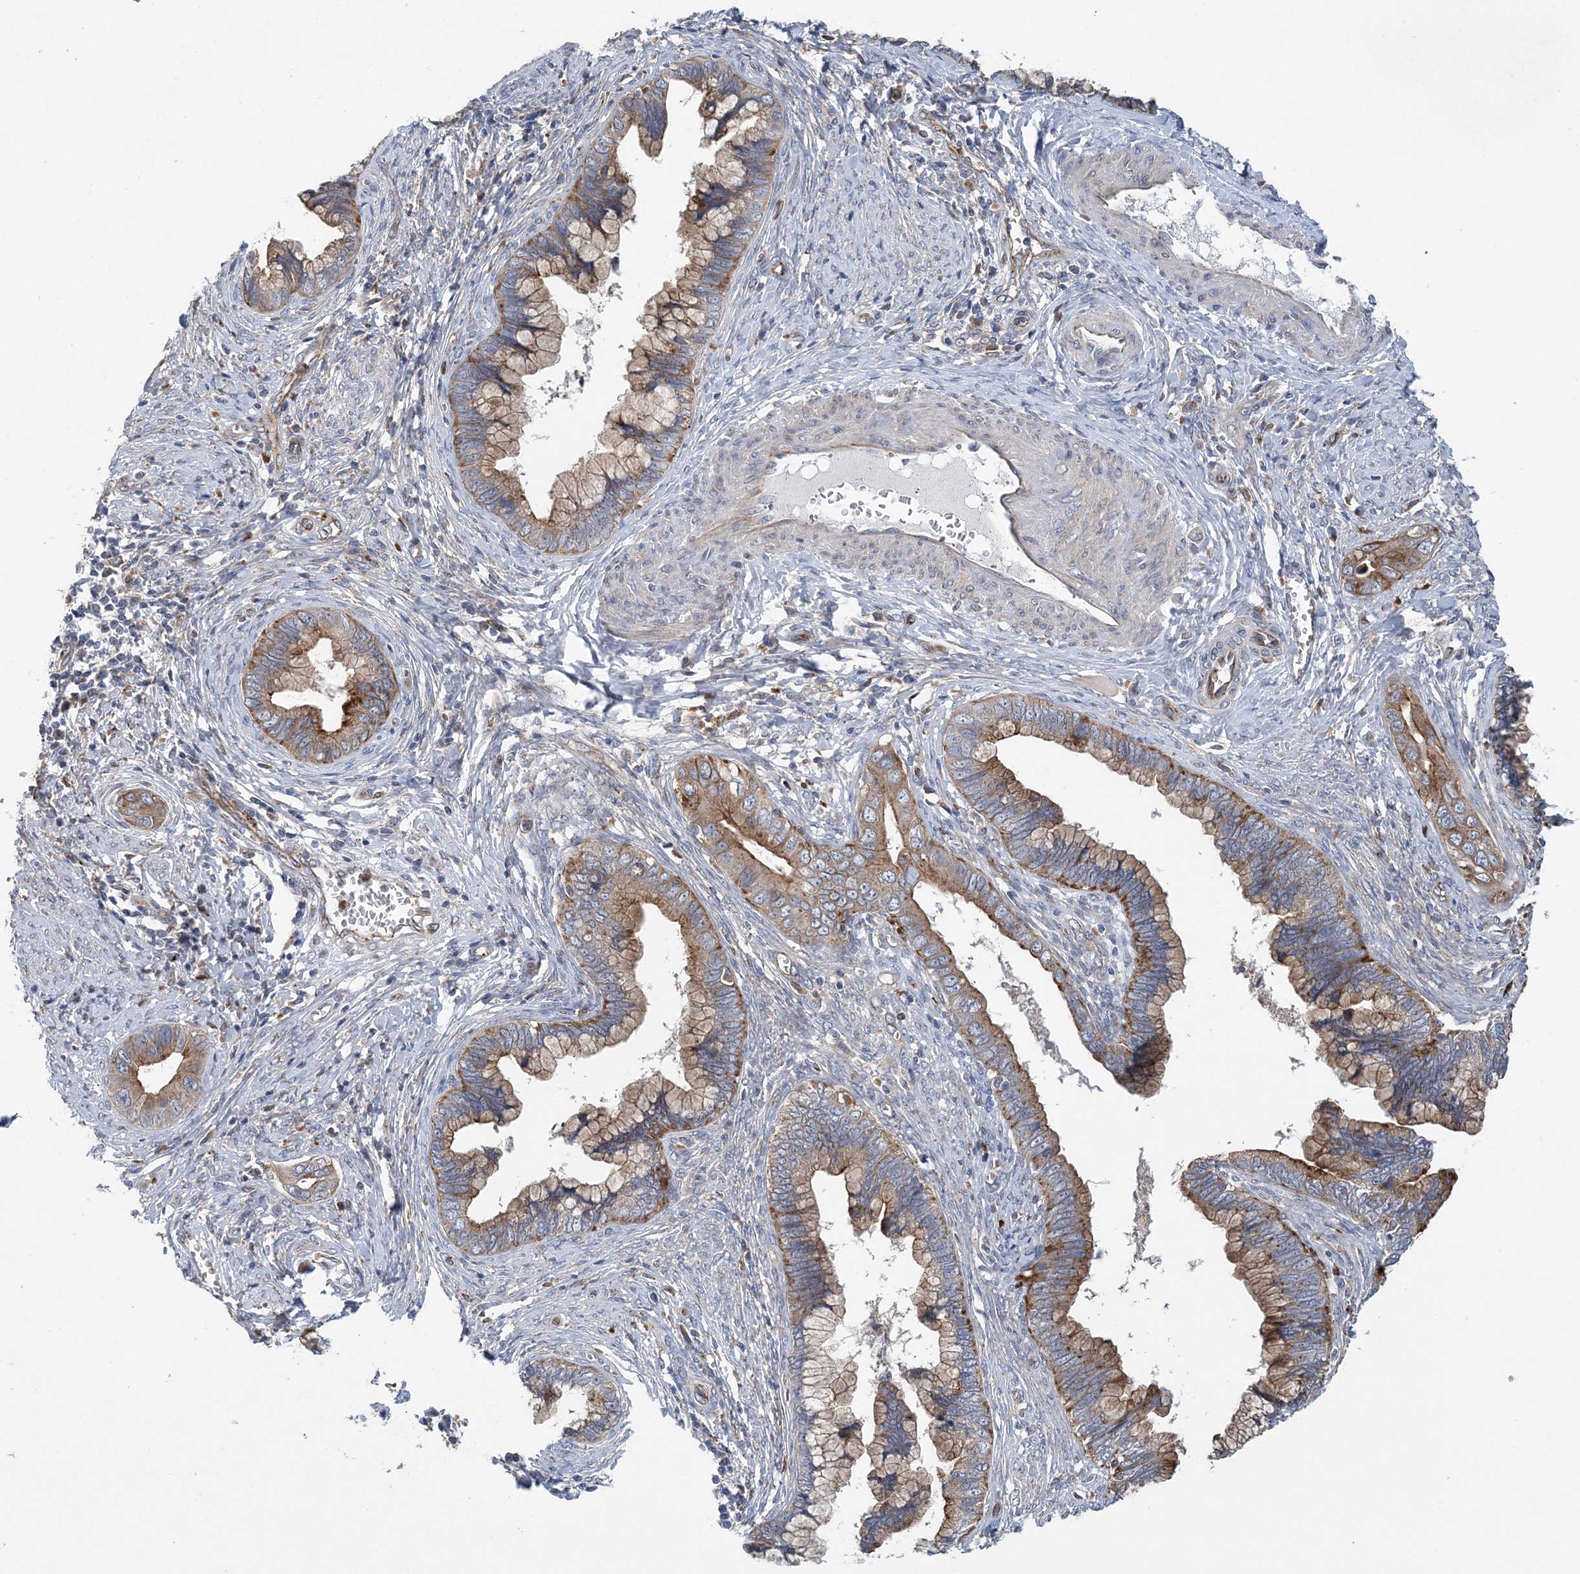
{"staining": {"intensity": "moderate", "quantity": ">75%", "location": "cytoplasmic/membranous"}, "tissue": "cervical cancer", "cell_type": "Tumor cells", "image_type": "cancer", "snomed": [{"axis": "morphology", "description": "Adenocarcinoma, NOS"}, {"axis": "topography", "description": "Cervix"}], "caption": "Immunohistochemical staining of adenocarcinoma (cervical) shows medium levels of moderate cytoplasmic/membranous protein staining in about >75% of tumor cells. The staining was performed using DAB, with brown indicating positive protein expression. Nuclei are stained blue with hematoxylin.", "gene": "PTTG1IP", "patient": {"sex": "female", "age": 44}}